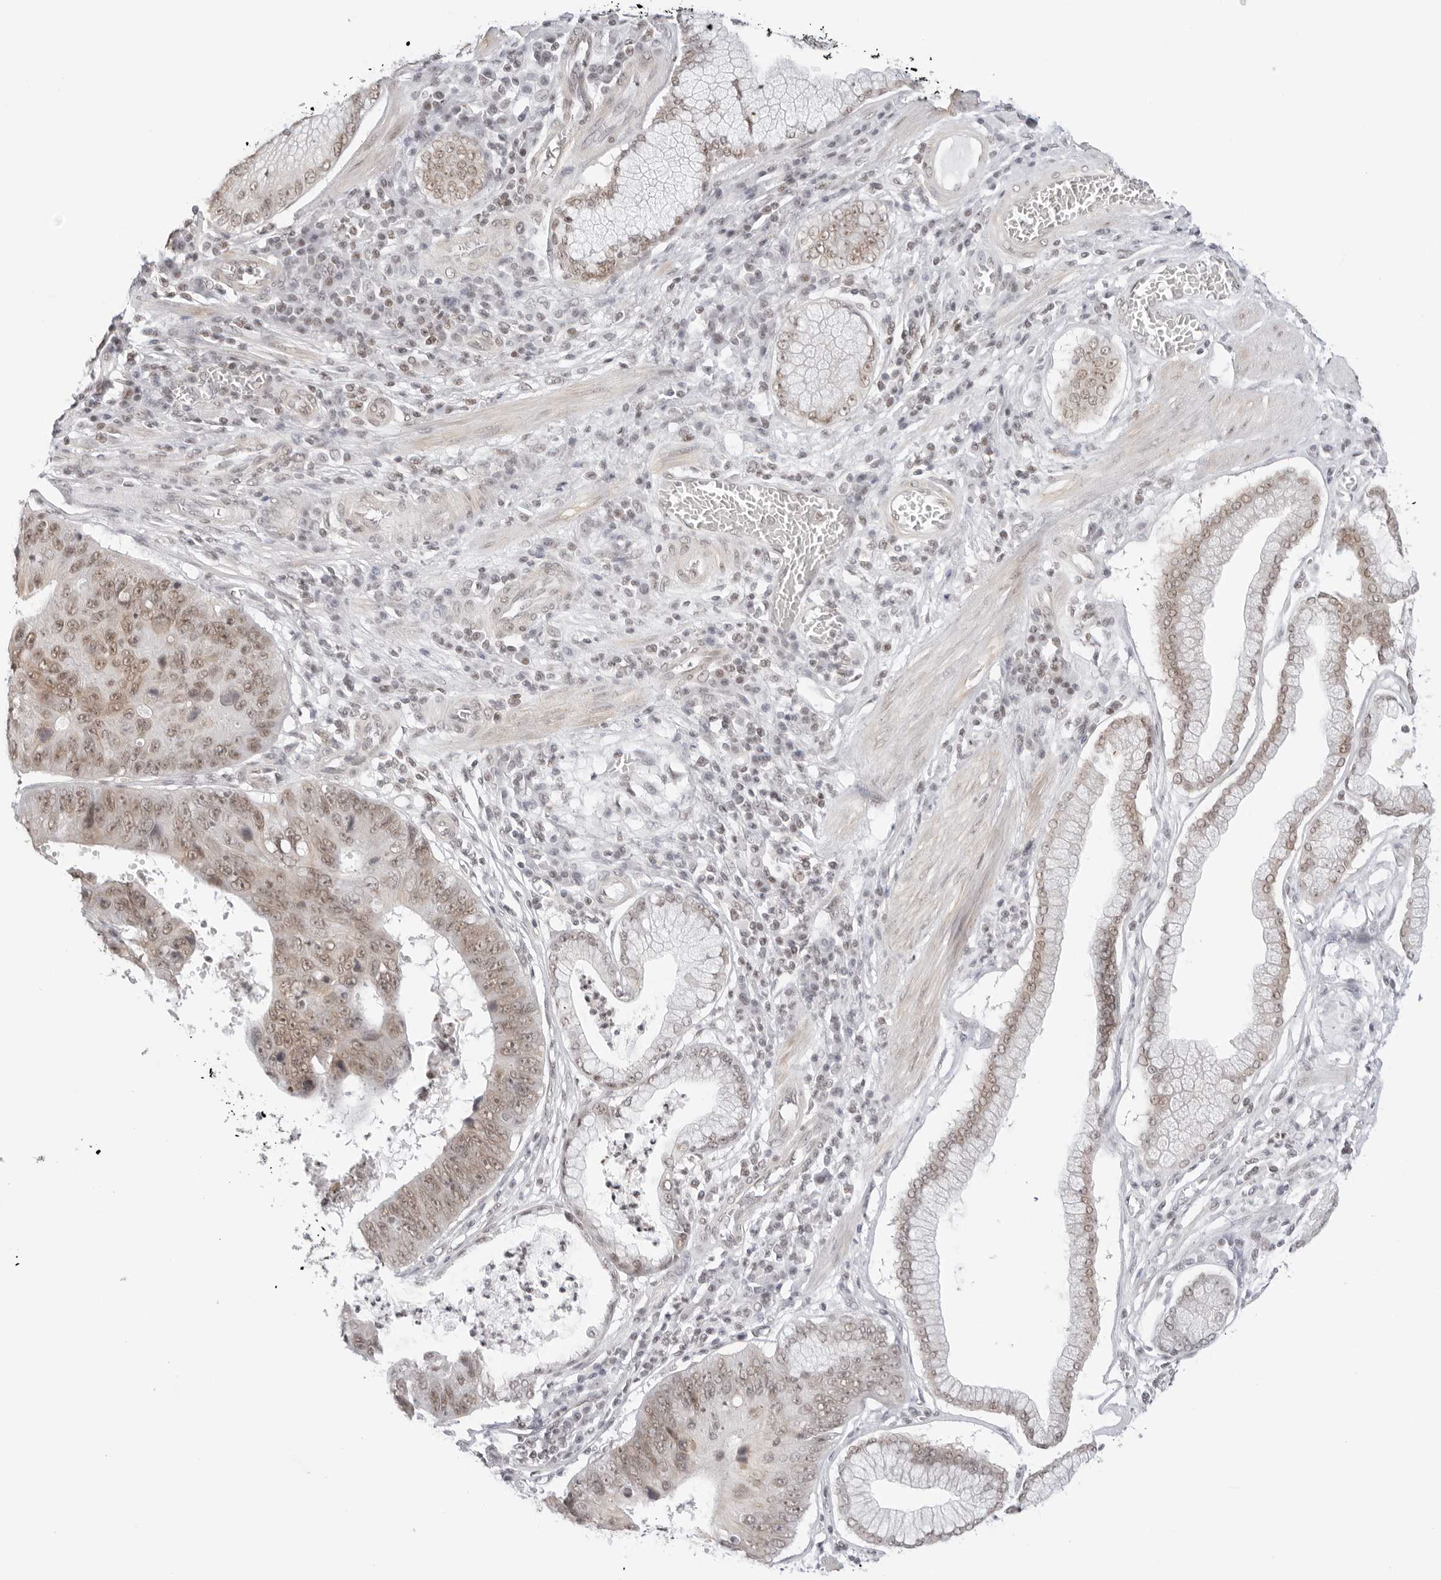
{"staining": {"intensity": "weak", "quantity": ">75%", "location": "nuclear"}, "tissue": "stomach cancer", "cell_type": "Tumor cells", "image_type": "cancer", "snomed": [{"axis": "morphology", "description": "Adenocarcinoma, NOS"}, {"axis": "topography", "description": "Stomach"}], "caption": "About >75% of tumor cells in human stomach cancer display weak nuclear protein staining as visualized by brown immunohistochemical staining.", "gene": "TCIM", "patient": {"sex": "male", "age": 59}}